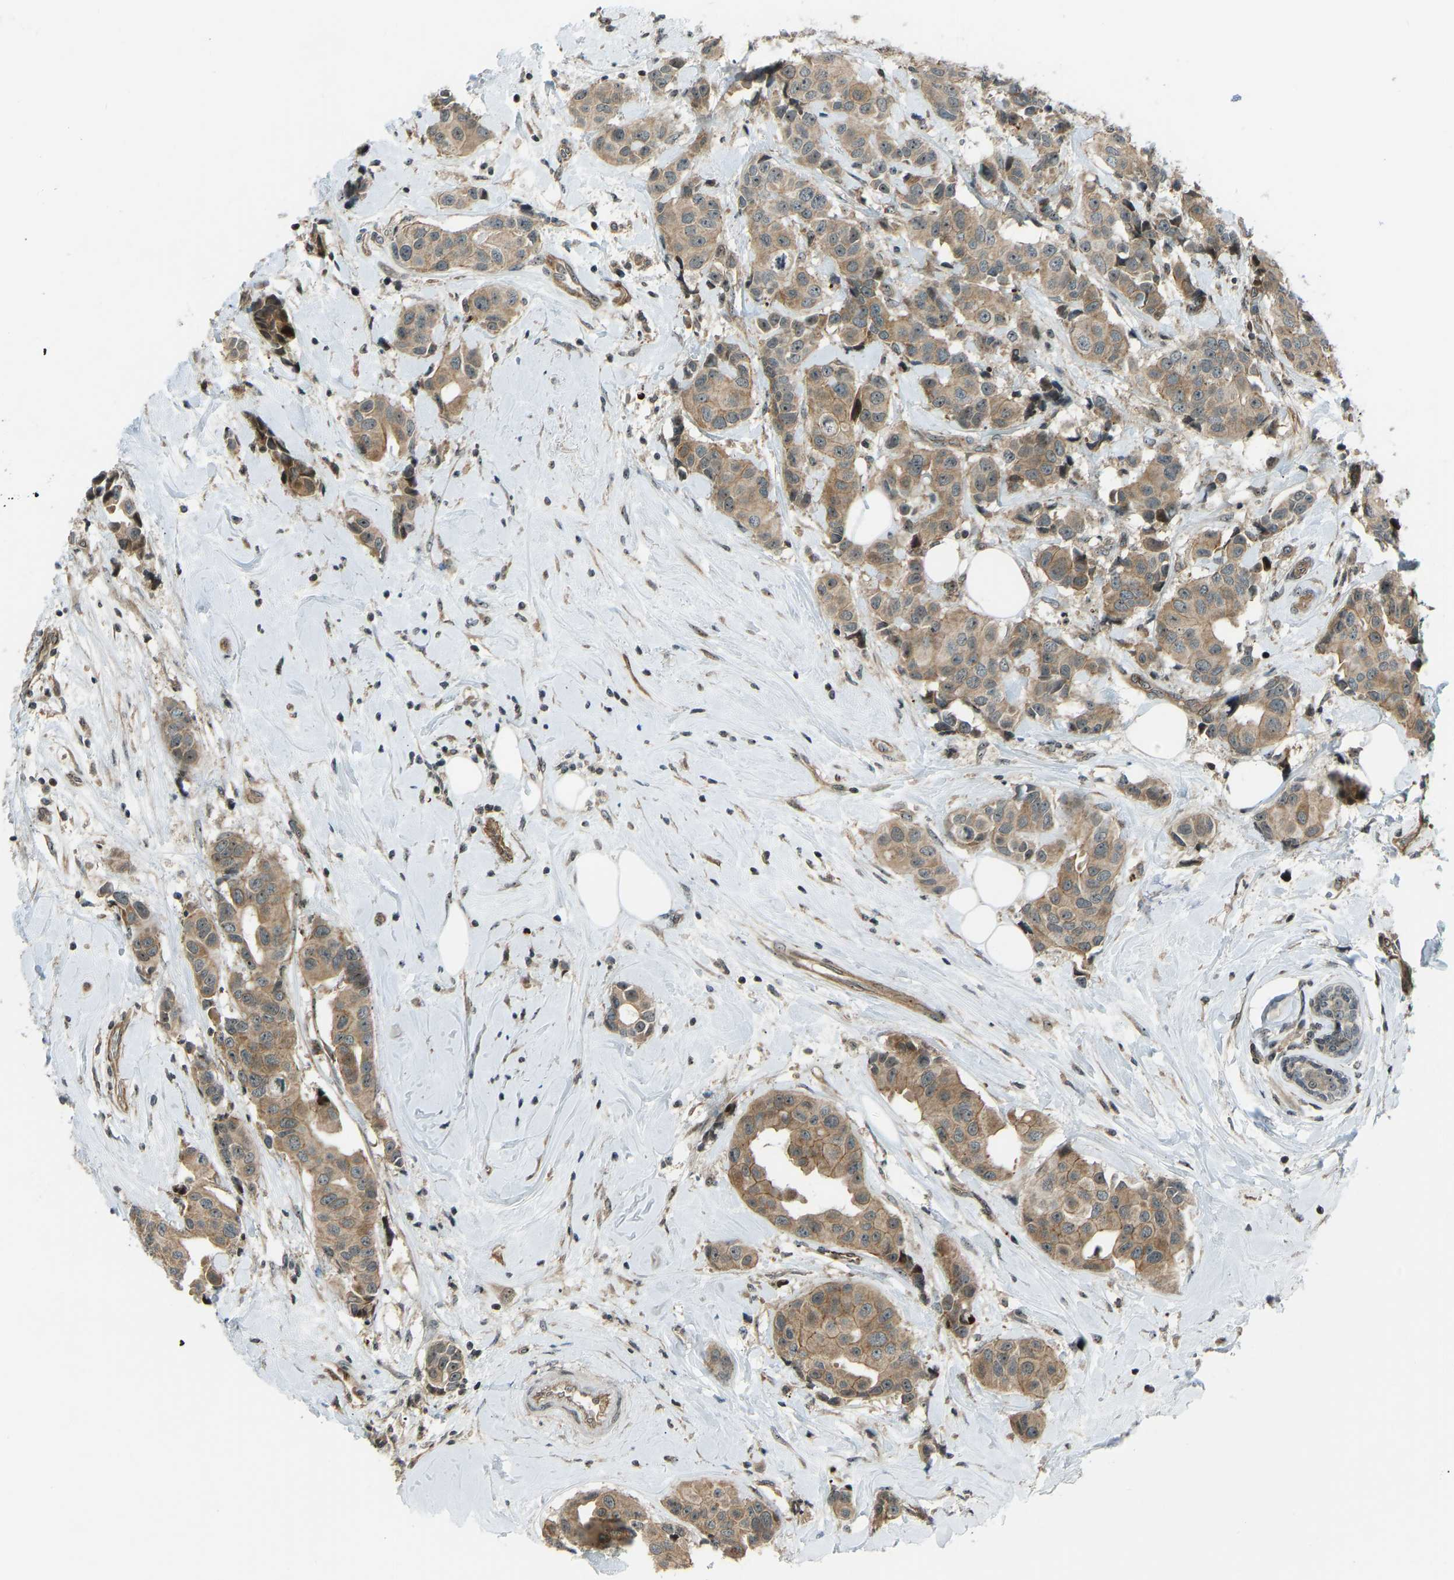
{"staining": {"intensity": "moderate", "quantity": ">75%", "location": "cytoplasmic/membranous"}, "tissue": "breast cancer", "cell_type": "Tumor cells", "image_type": "cancer", "snomed": [{"axis": "morphology", "description": "Normal tissue, NOS"}, {"axis": "morphology", "description": "Duct carcinoma"}, {"axis": "topography", "description": "Breast"}], "caption": "Human intraductal carcinoma (breast) stained for a protein (brown) reveals moderate cytoplasmic/membranous positive staining in approximately >75% of tumor cells.", "gene": "SVOPL", "patient": {"sex": "female", "age": 39}}